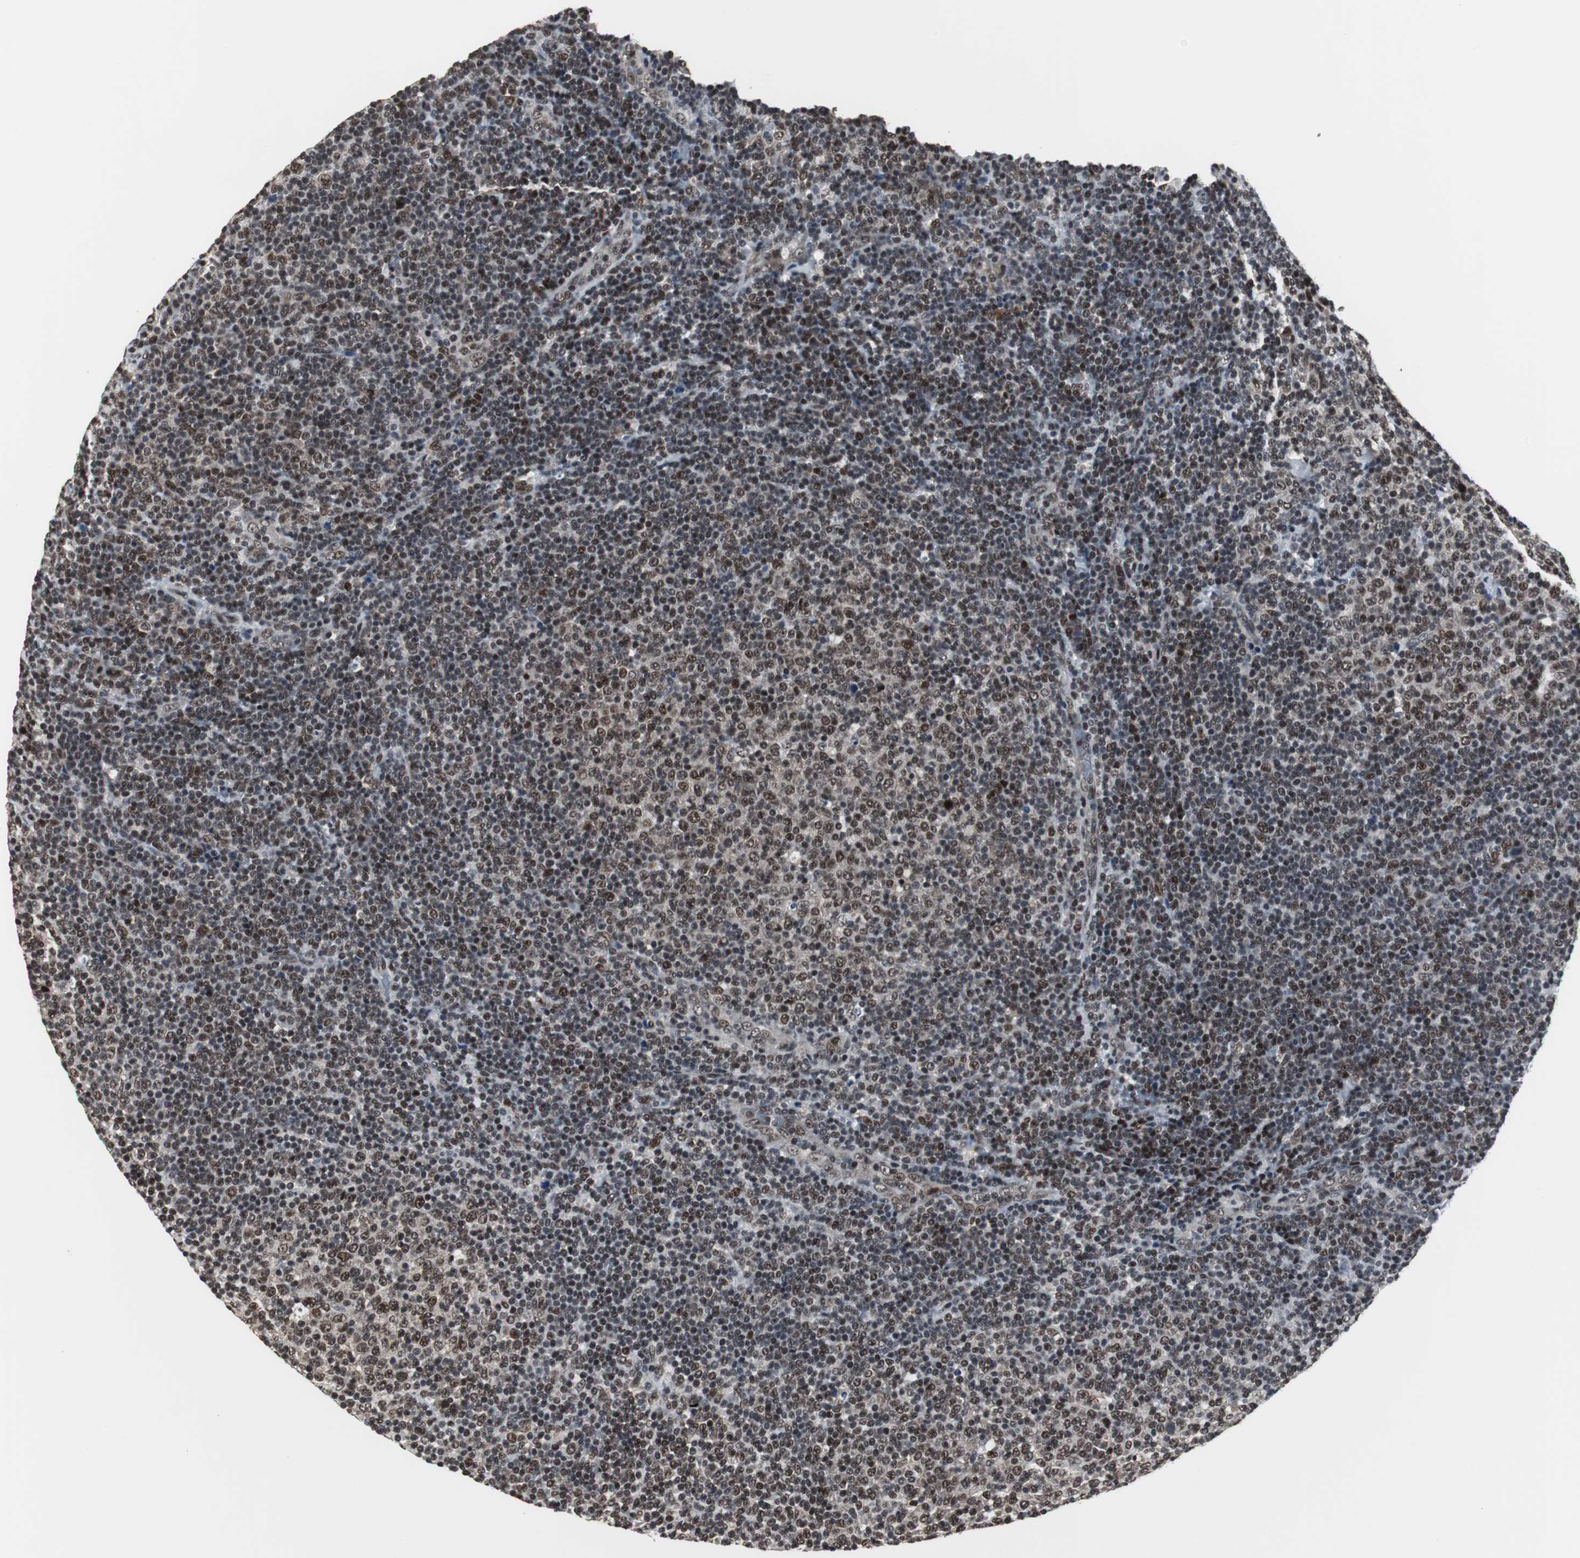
{"staining": {"intensity": "strong", "quantity": ">75%", "location": "nuclear"}, "tissue": "lymphoma", "cell_type": "Tumor cells", "image_type": "cancer", "snomed": [{"axis": "morphology", "description": "Malignant lymphoma, non-Hodgkin's type, Low grade"}, {"axis": "topography", "description": "Lymph node"}], "caption": "A histopathology image of human low-grade malignant lymphoma, non-Hodgkin's type stained for a protein reveals strong nuclear brown staining in tumor cells.", "gene": "CDK9", "patient": {"sex": "male", "age": 70}}